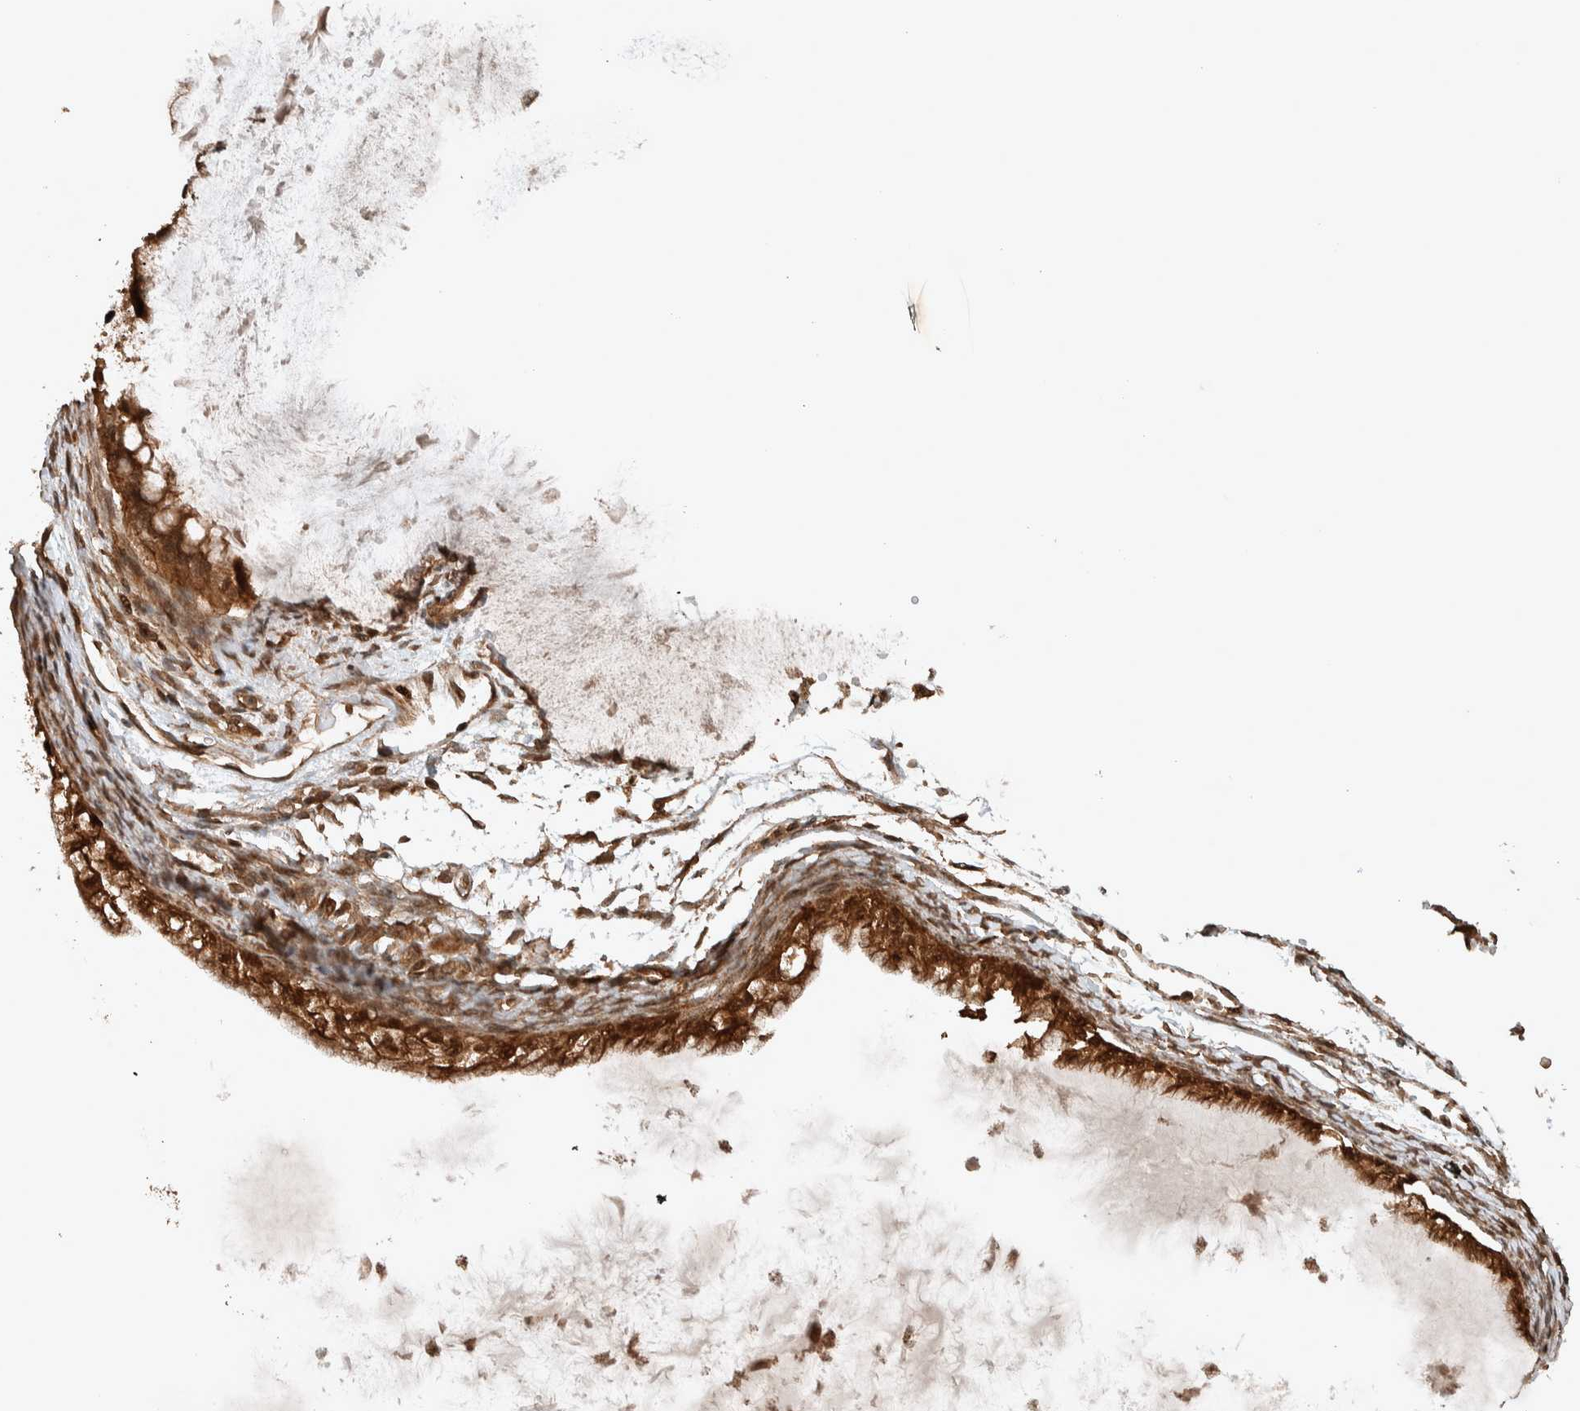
{"staining": {"intensity": "moderate", "quantity": ">75%", "location": "cytoplasmic/membranous,nuclear"}, "tissue": "ovarian cancer", "cell_type": "Tumor cells", "image_type": "cancer", "snomed": [{"axis": "morphology", "description": "Cystadenocarcinoma, mucinous, NOS"}, {"axis": "topography", "description": "Ovary"}], "caption": "Ovarian cancer (mucinous cystadenocarcinoma) was stained to show a protein in brown. There is medium levels of moderate cytoplasmic/membranous and nuclear staining in about >75% of tumor cells.", "gene": "CNTROB", "patient": {"sex": "female", "age": 57}}